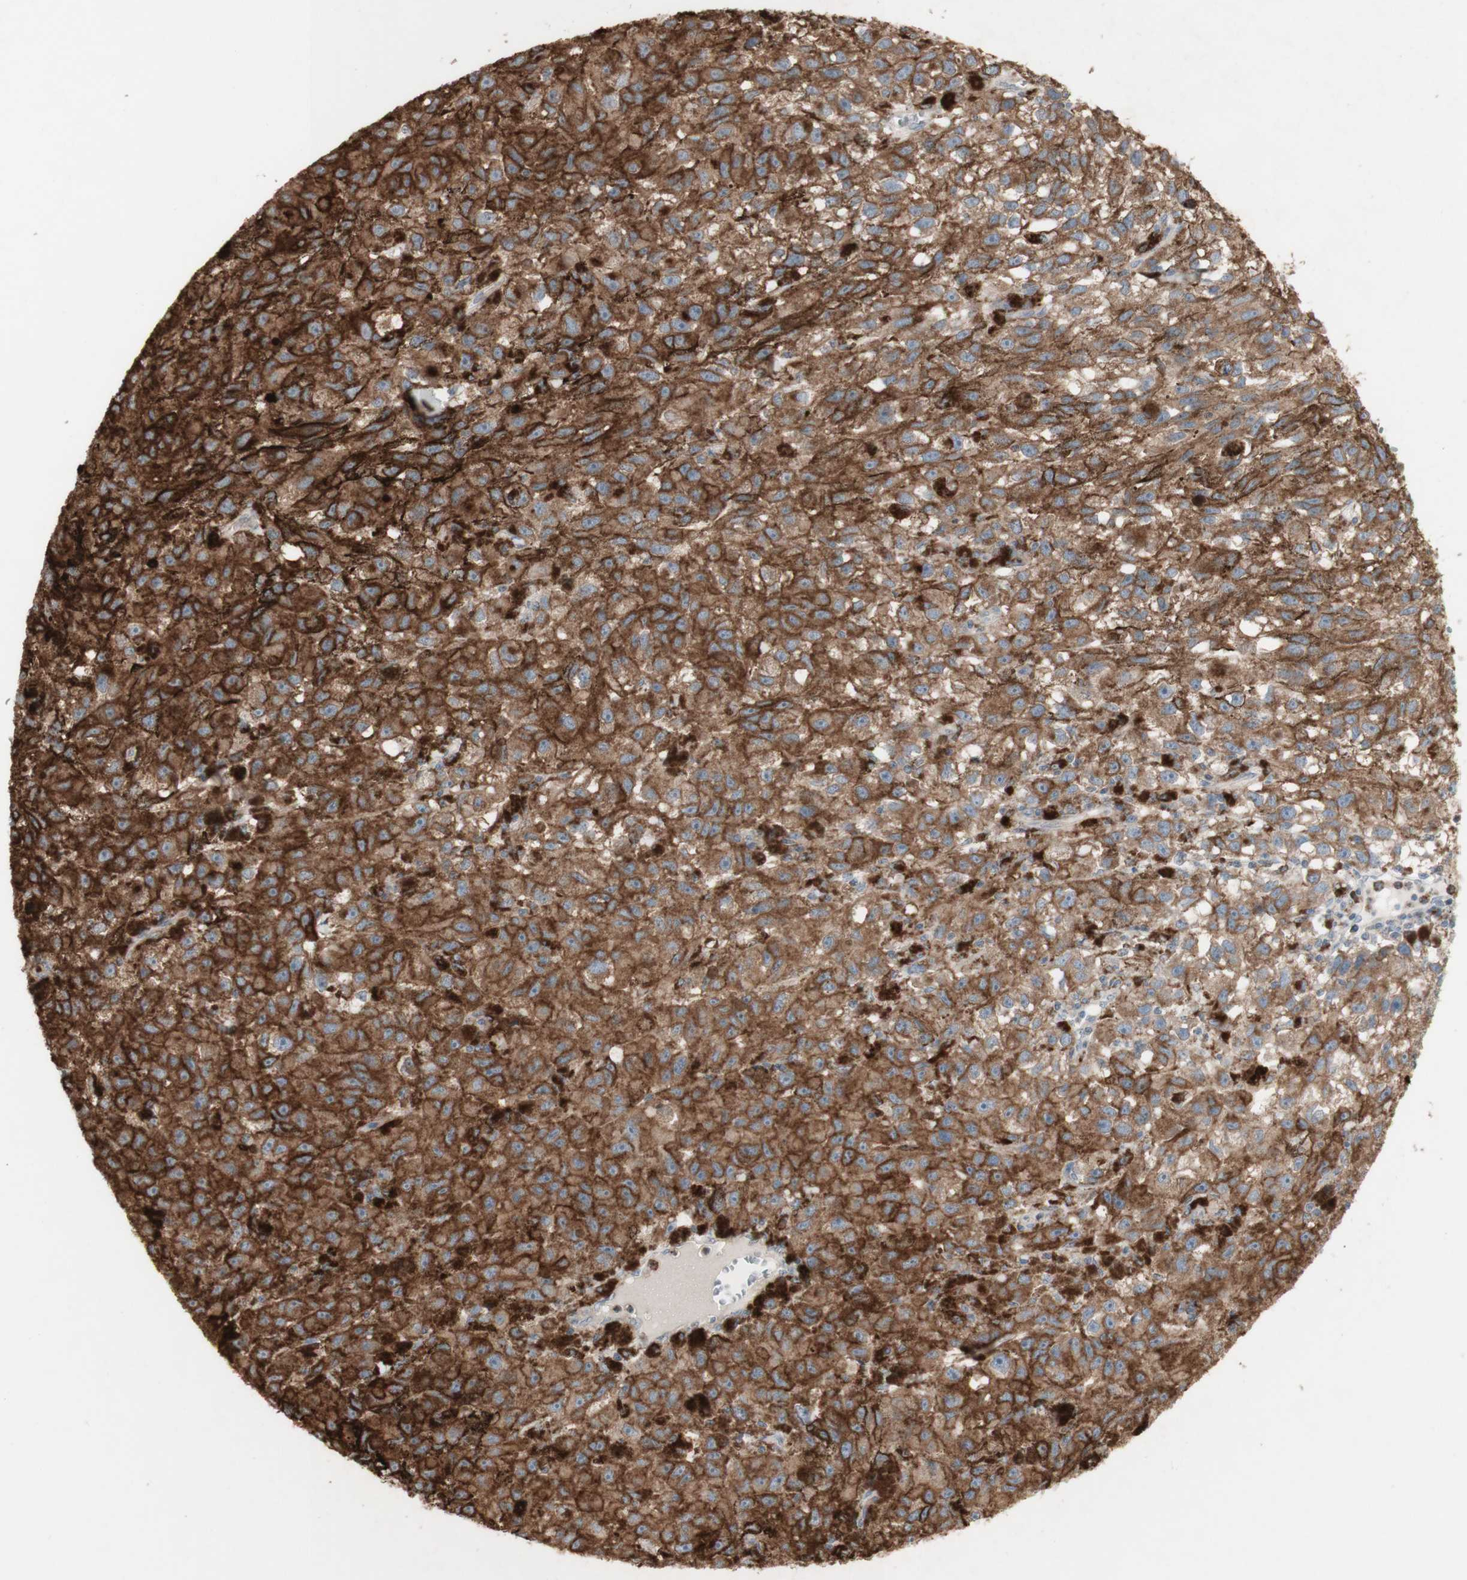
{"staining": {"intensity": "moderate", "quantity": ">75%", "location": "cytoplasmic/membranous"}, "tissue": "melanoma", "cell_type": "Tumor cells", "image_type": "cancer", "snomed": [{"axis": "morphology", "description": "Malignant melanoma, NOS"}, {"axis": "topography", "description": "Skin"}], "caption": "Immunohistochemical staining of melanoma reveals moderate cytoplasmic/membranous protein staining in approximately >75% of tumor cells.", "gene": "ATP6V1E1", "patient": {"sex": "female", "age": 104}}